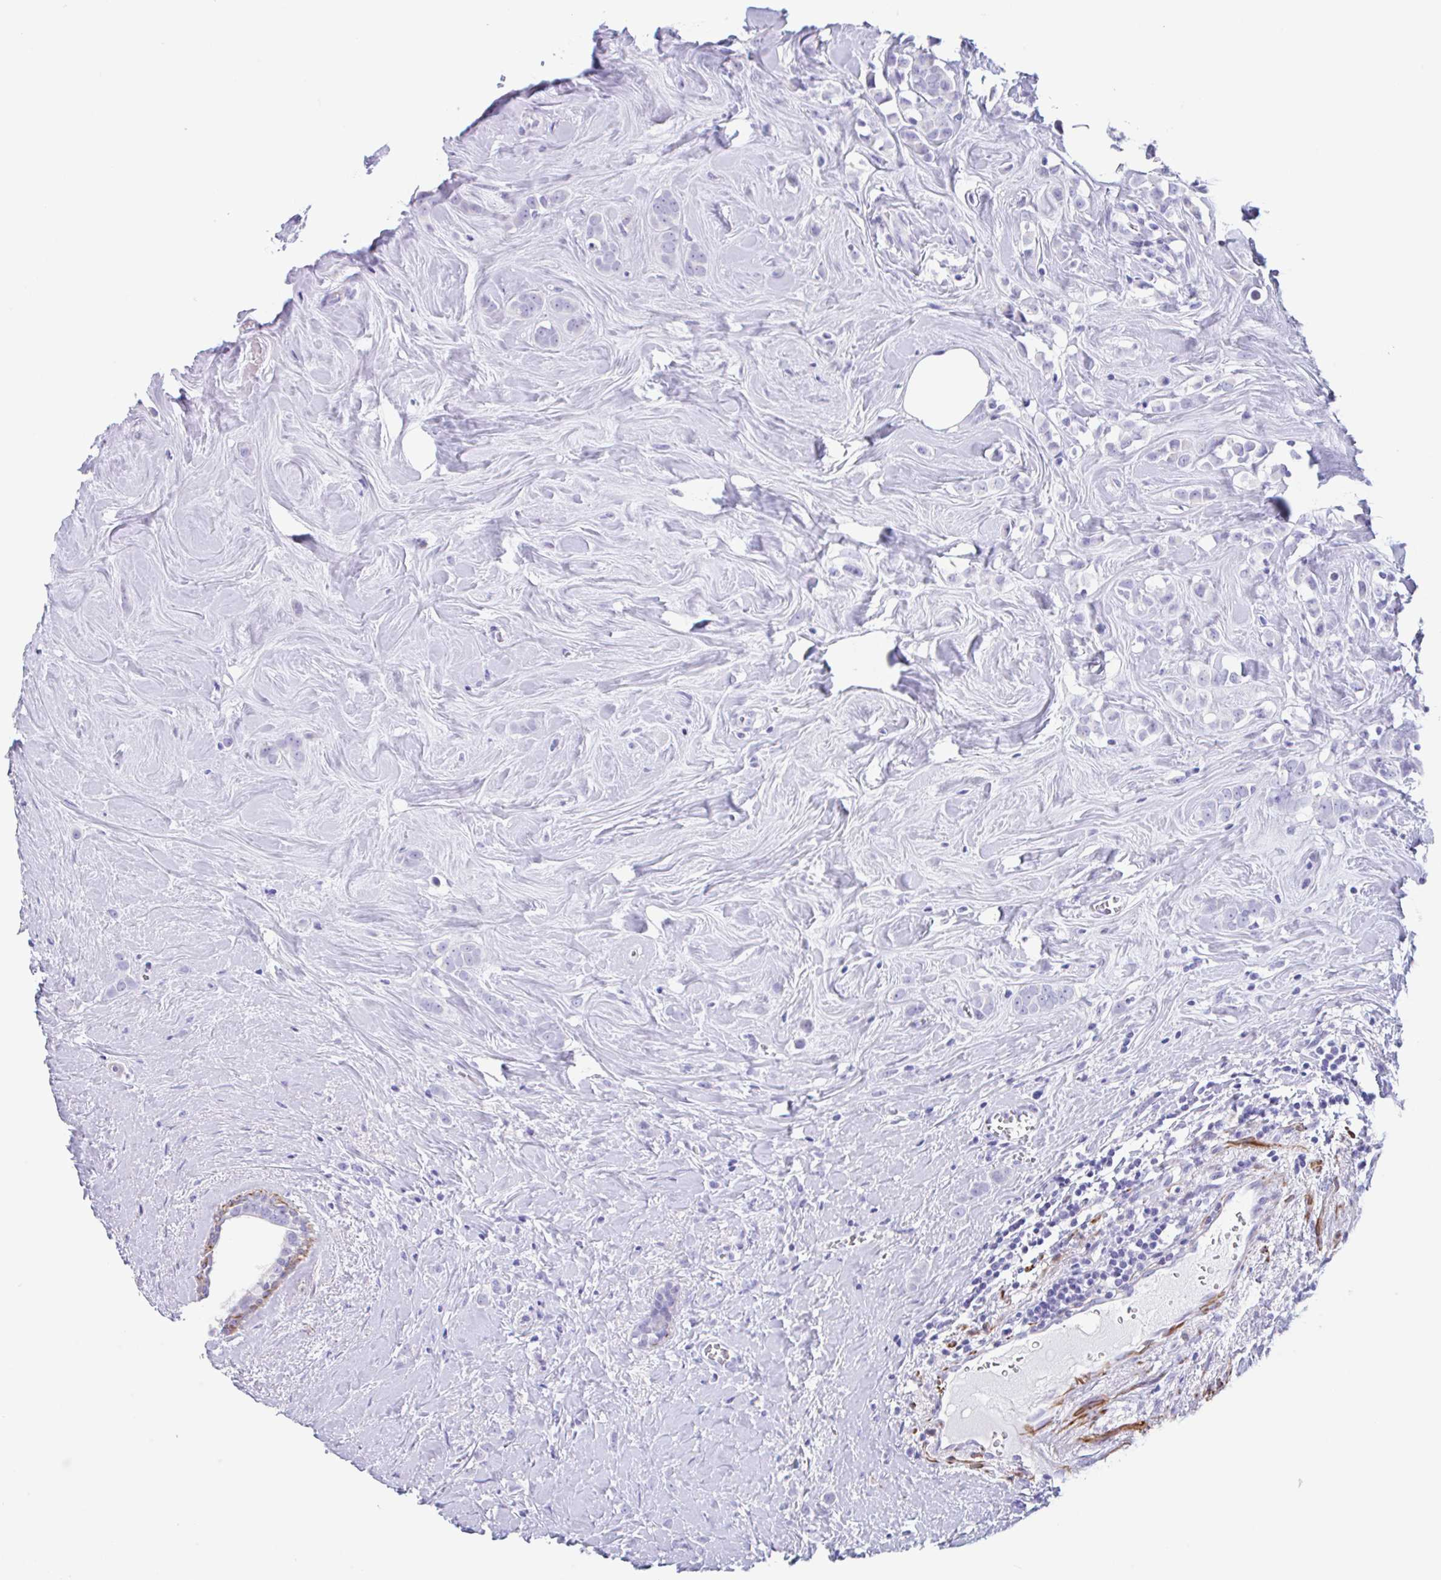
{"staining": {"intensity": "negative", "quantity": "none", "location": "none"}, "tissue": "breast cancer", "cell_type": "Tumor cells", "image_type": "cancer", "snomed": [{"axis": "morphology", "description": "Duct carcinoma"}, {"axis": "topography", "description": "Breast"}], "caption": "Tumor cells are negative for brown protein staining in breast cancer (infiltrating ductal carcinoma).", "gene": "TAS2R41", "patient": {"sex": "female", "age": 80}}